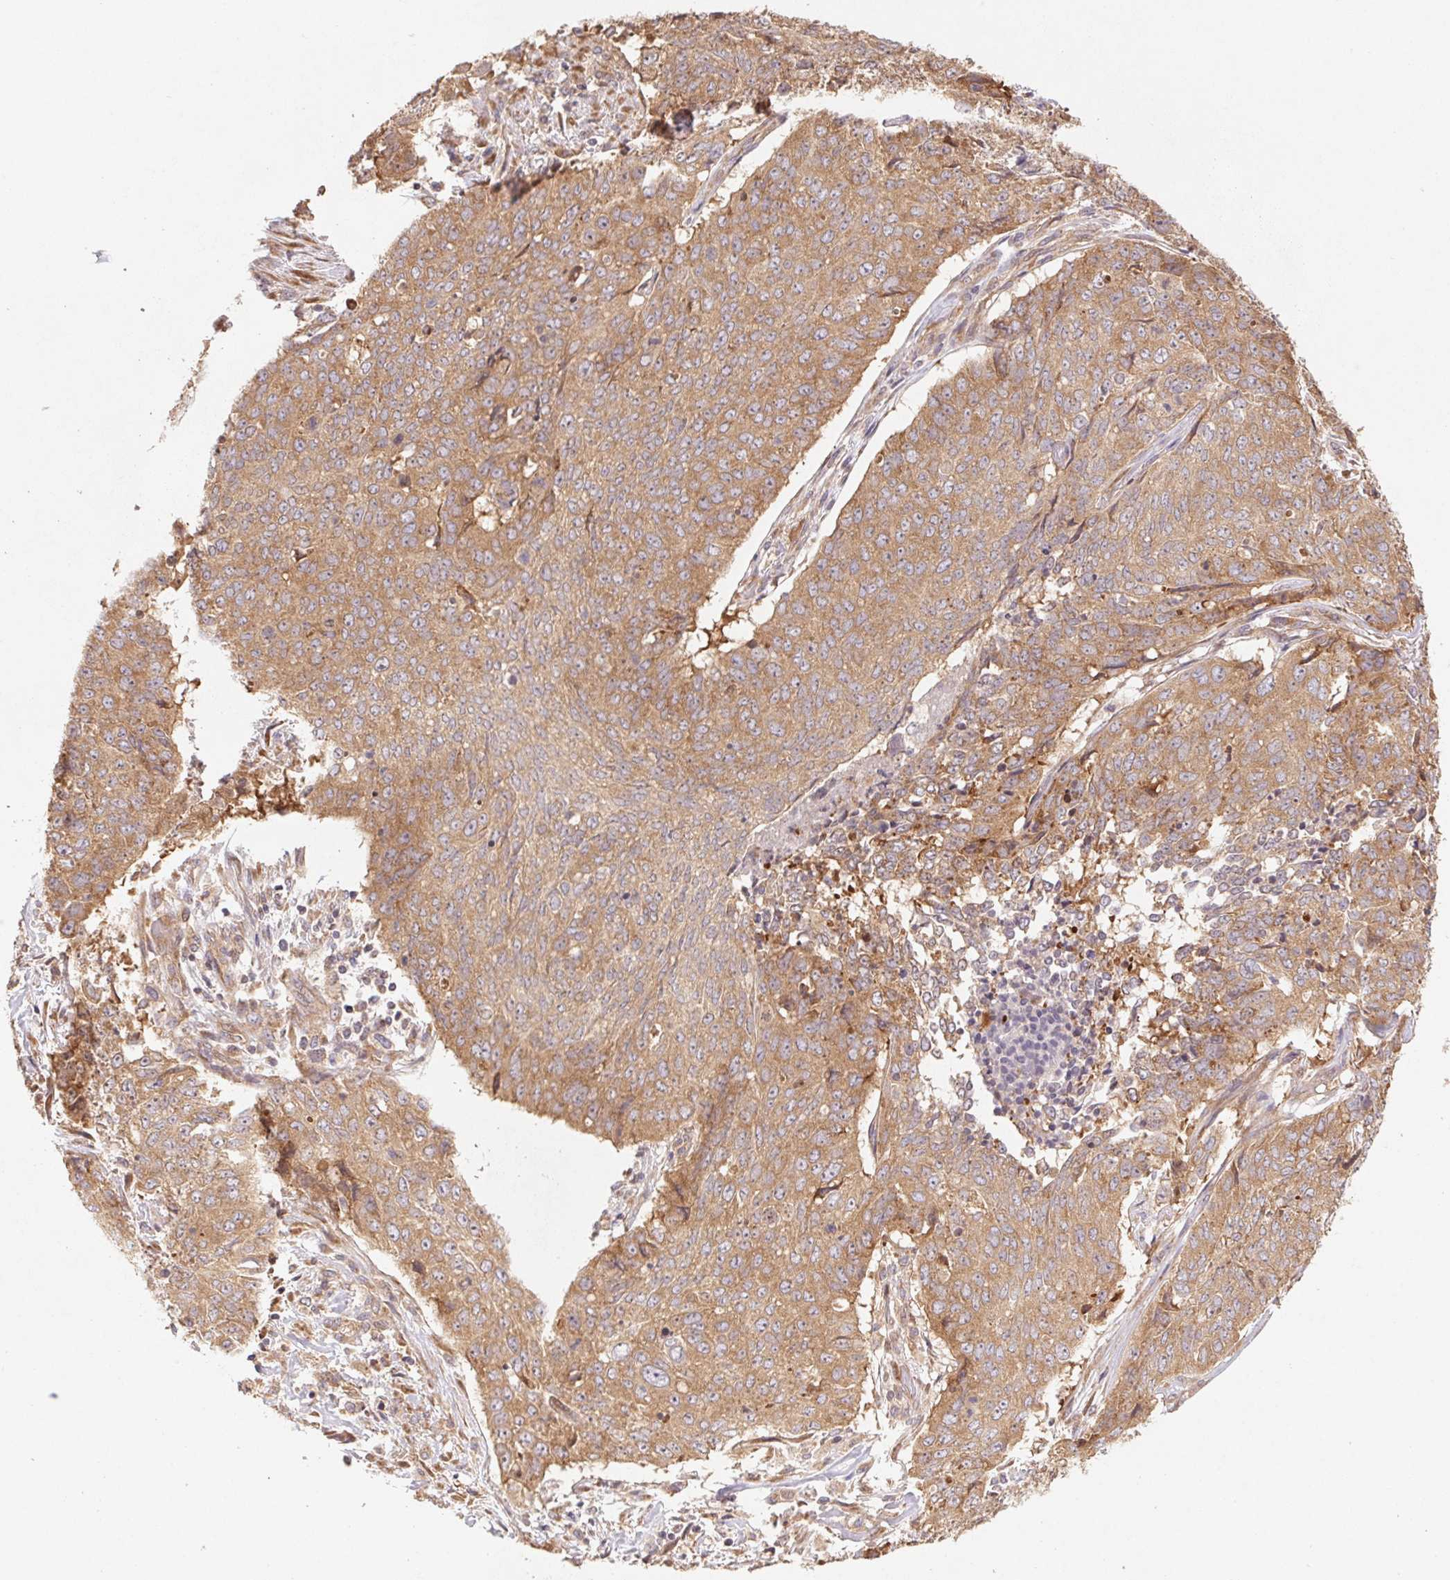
{"staining": {"intensity": "moderate", "quantity": ">75%", "location": "cytoplasmic/membranous"}, "tissue": "lung cancer", "cell_type": "Tumor cells", "image_type": "cancer", "snomed": [{"axis": "morphology", "description": "Normal tissue, NOS"}, {"axis": "morphology", "description": "Squamous cell carcinoma, NOS"}, {"axis": "topography", "description": "Bronchus"}, {"axis": "topography", "description": "Lung"}], "caption": "Human lung cancer stained with a protein marker shows moderate staining in tumor cells.", "gene": "RPL27A", "patient": {"sex": "male", "age": 64}}